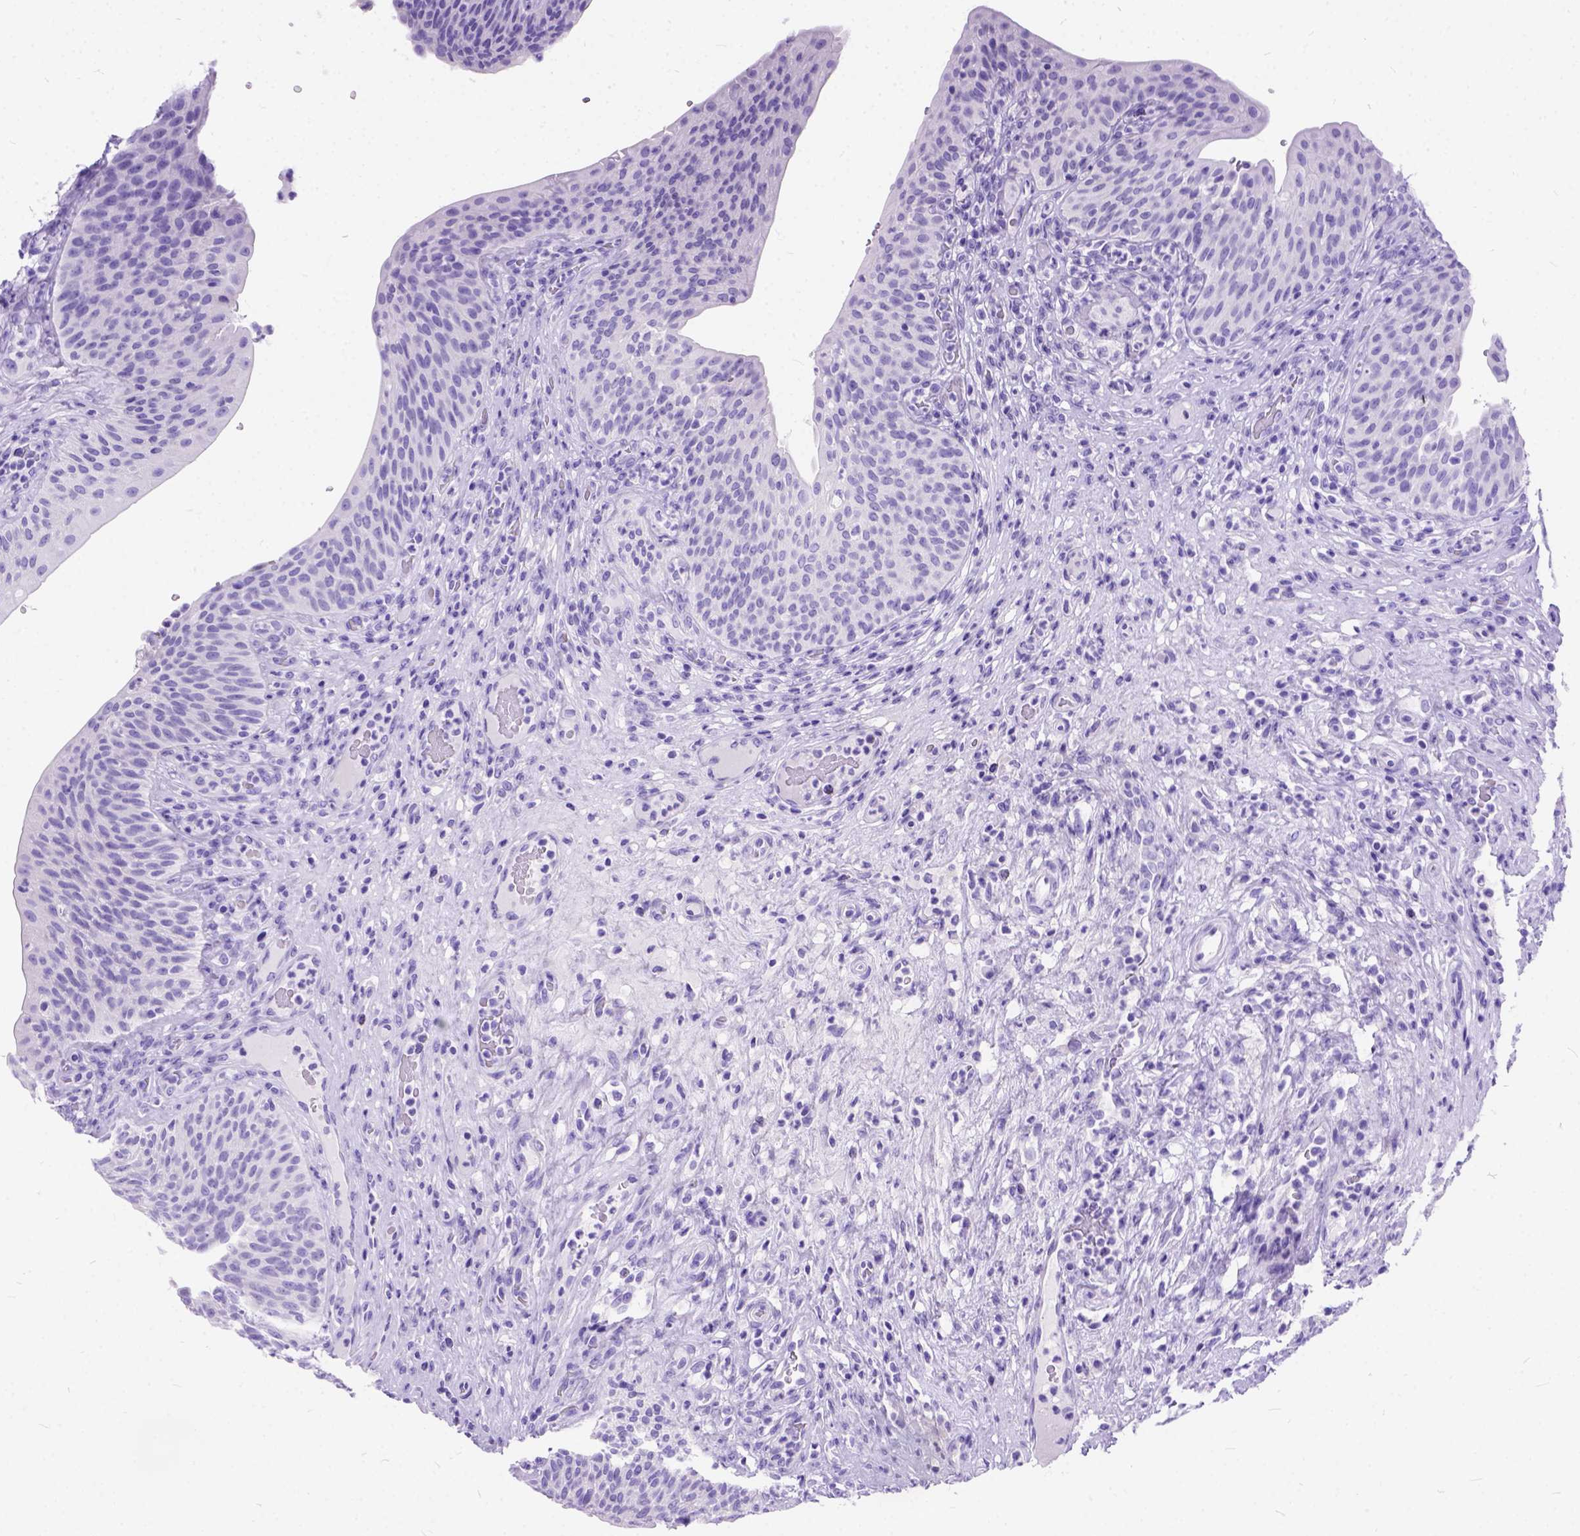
{"staining": {"intensity": "negative", "quantity": "none", "location": "none"}, "tissue": "urinary bladder", "cell_type": "Urothelial cells", "image_type": "normal", "snomed": [{"axis": "morphology", "description": "Normal tissue, NOS"}, {"axis": "topography", "description": "Urinary bladder"}, {"axis": "topography", "description": "Peripheral nerve tissue"}], "caption": "This image is of unremarkable urinary bladder stained with IHC to label a protein in brown with the nuclei are counter-stained blue. There is no staining in urothelial cells. (IHC, brightfield microscopy, high magnification).", "gene": "C1QTNF3", "patient": {"sex": "male", "age": 66}}